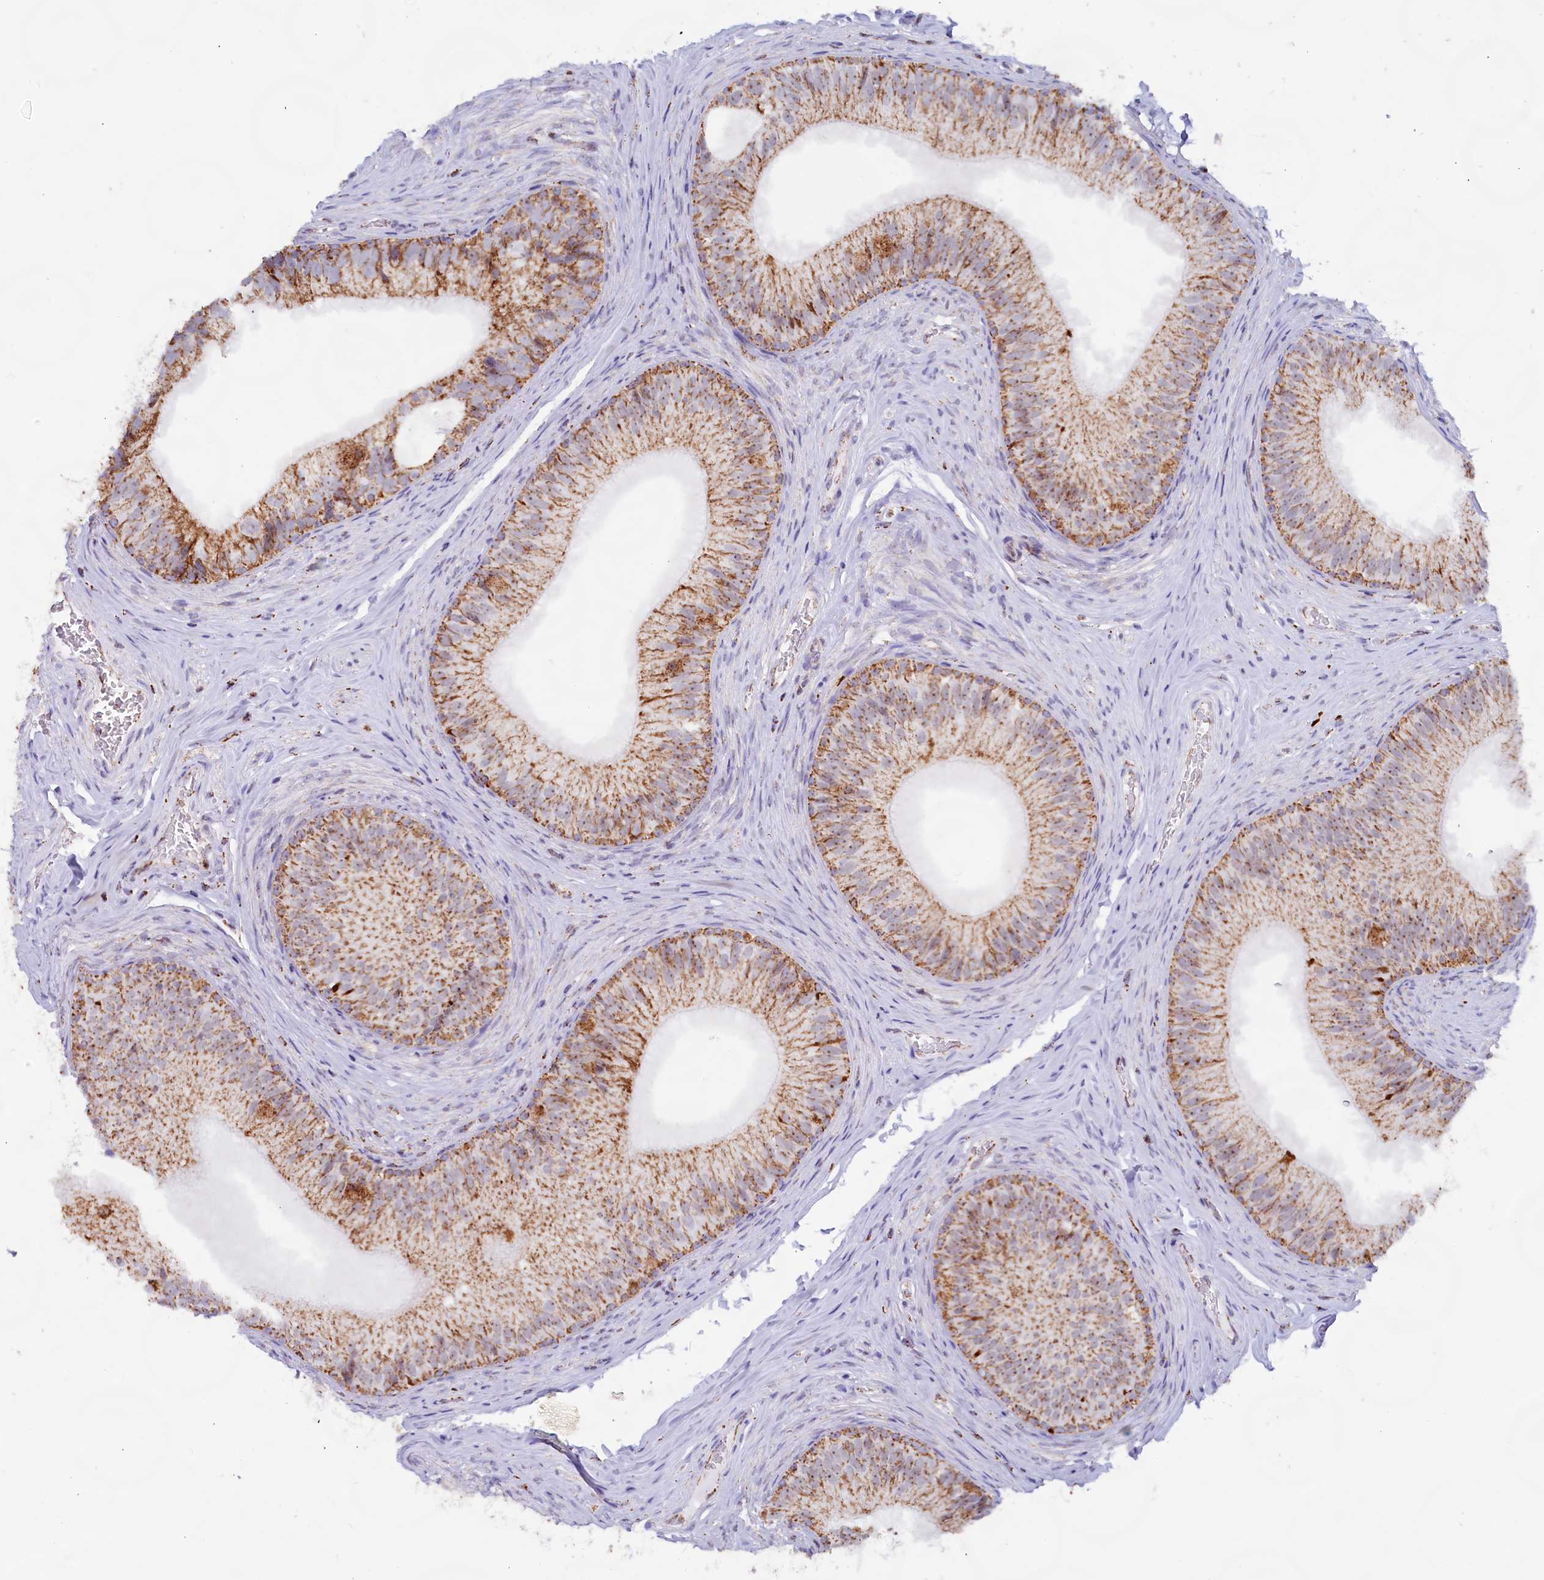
{"staining": {"intensity": "moderate", "quantity": ">75%", "location": "cytoplasmic/membranous"}, "tissue": "epididymis", "cell_type": "Glandular cells", "image_type": "normal", "snomed": [{"axis": "morphology", "description": "Normal tissue, NOS"}, {"axis": "topography", "description": "Epididymis"}], "caption": "IHC staining of benign epididymis, which demonstrates medium levels of moderate cytoplasmic/membranous expression in approximately >75% of glandular cells indicating moderate cytoplasmic/membranous protein positivity. The staining was performed using DAB (3,3'-diaminobenzidine) (brown) for protein detection and nuclei were counterstained in hematoxylin (blue).", "gene": "C1D", "patient": {"sex": "male", "age": 34}}